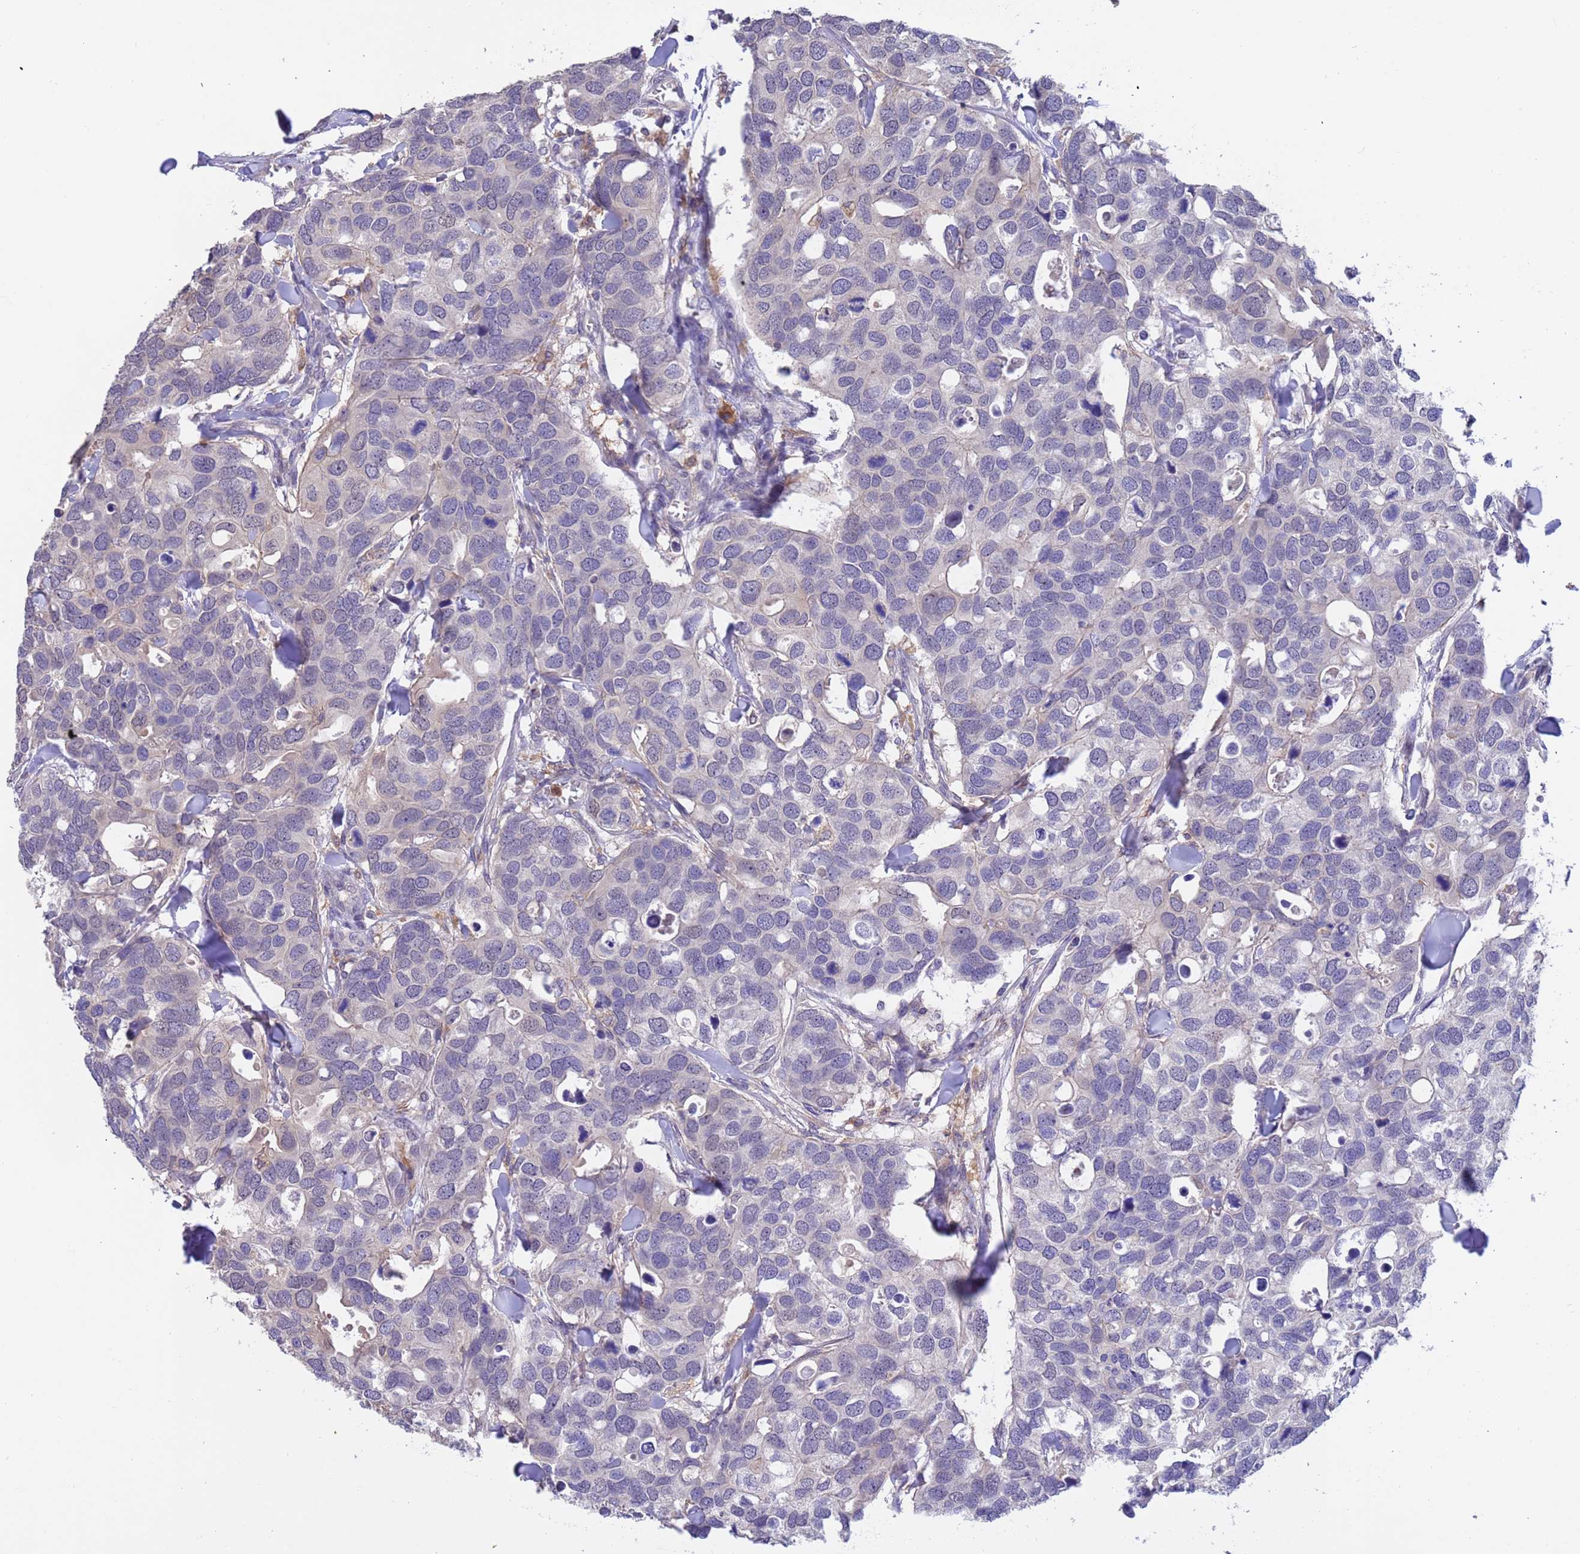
{"staining": {"intensity": "negative", "quantity": "none", "location": "none"}, "tissue": "breast cancer", "cell_type": "Tumor cells", "image_type": "cancer", "snomed": [{"axis": "morphology", "description": "Duct carcinoma"}, {"axis": "topography", "description": "Breast"}], "caption": "Immunohistochemical staining of breast cancer (infiltrating ductal carcinoma) demonstrates no significant expression in tumor cells.", "gene": "AMPD3", "patient": {"sex": "female", "age": 83}}